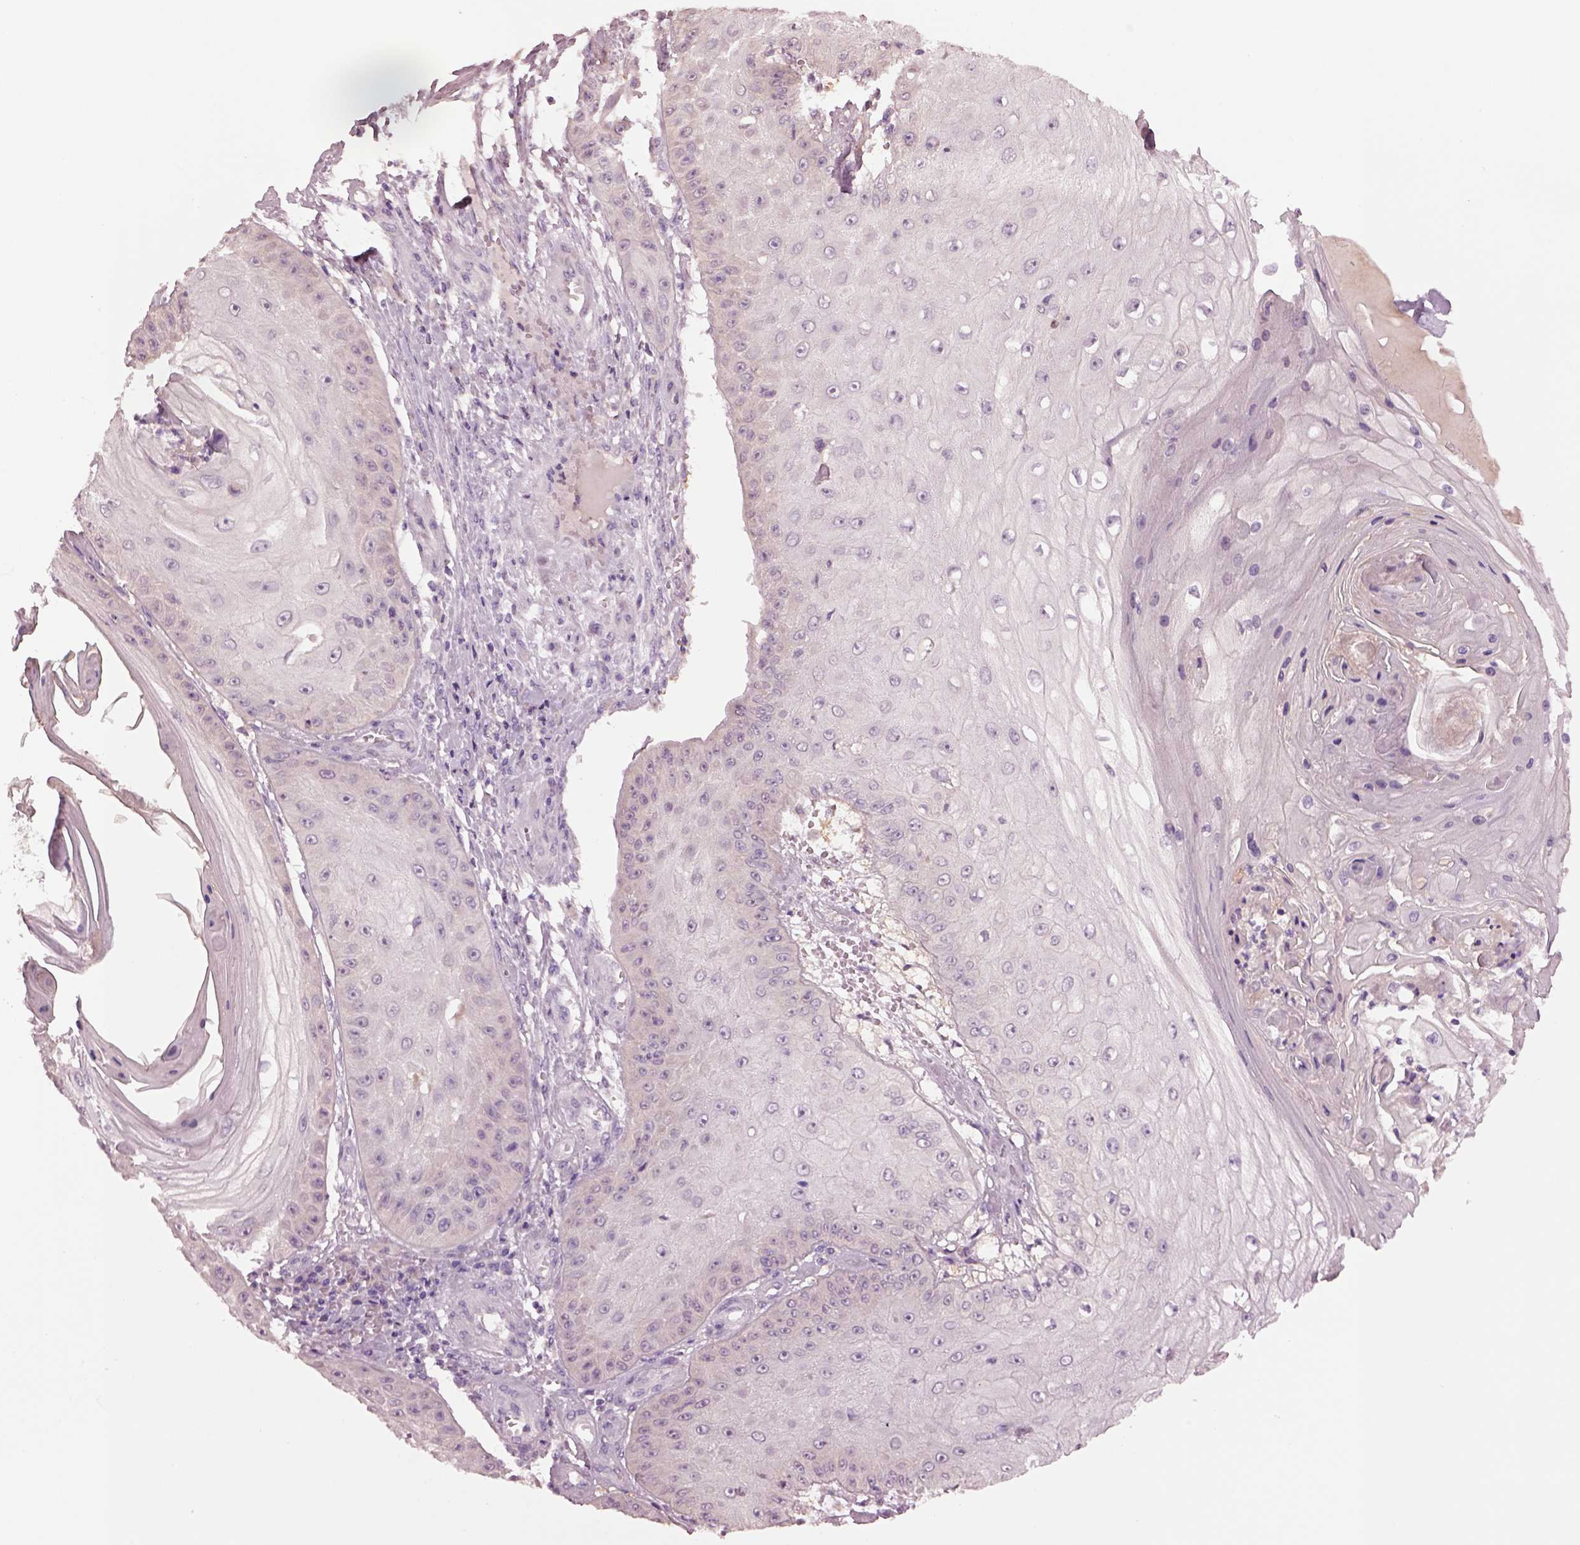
{"staining": {"intensity": "negative", "quantity": "none", "location": "none"}, "tissue": "skin cancer", "cell_type": "Tumor cells", "image_type": "cancer", "snomed": [{"axis": "morphology", "description": "Squamous cell carcinoma, NOS"}, {"axis": "topography", "description": "Skin"}], "caption": "Tumor cells show no significant expression in skin squamous cell carcinoma.", "gene": "CLPSL1", "patient": {"sex": "male", "age": 70}}